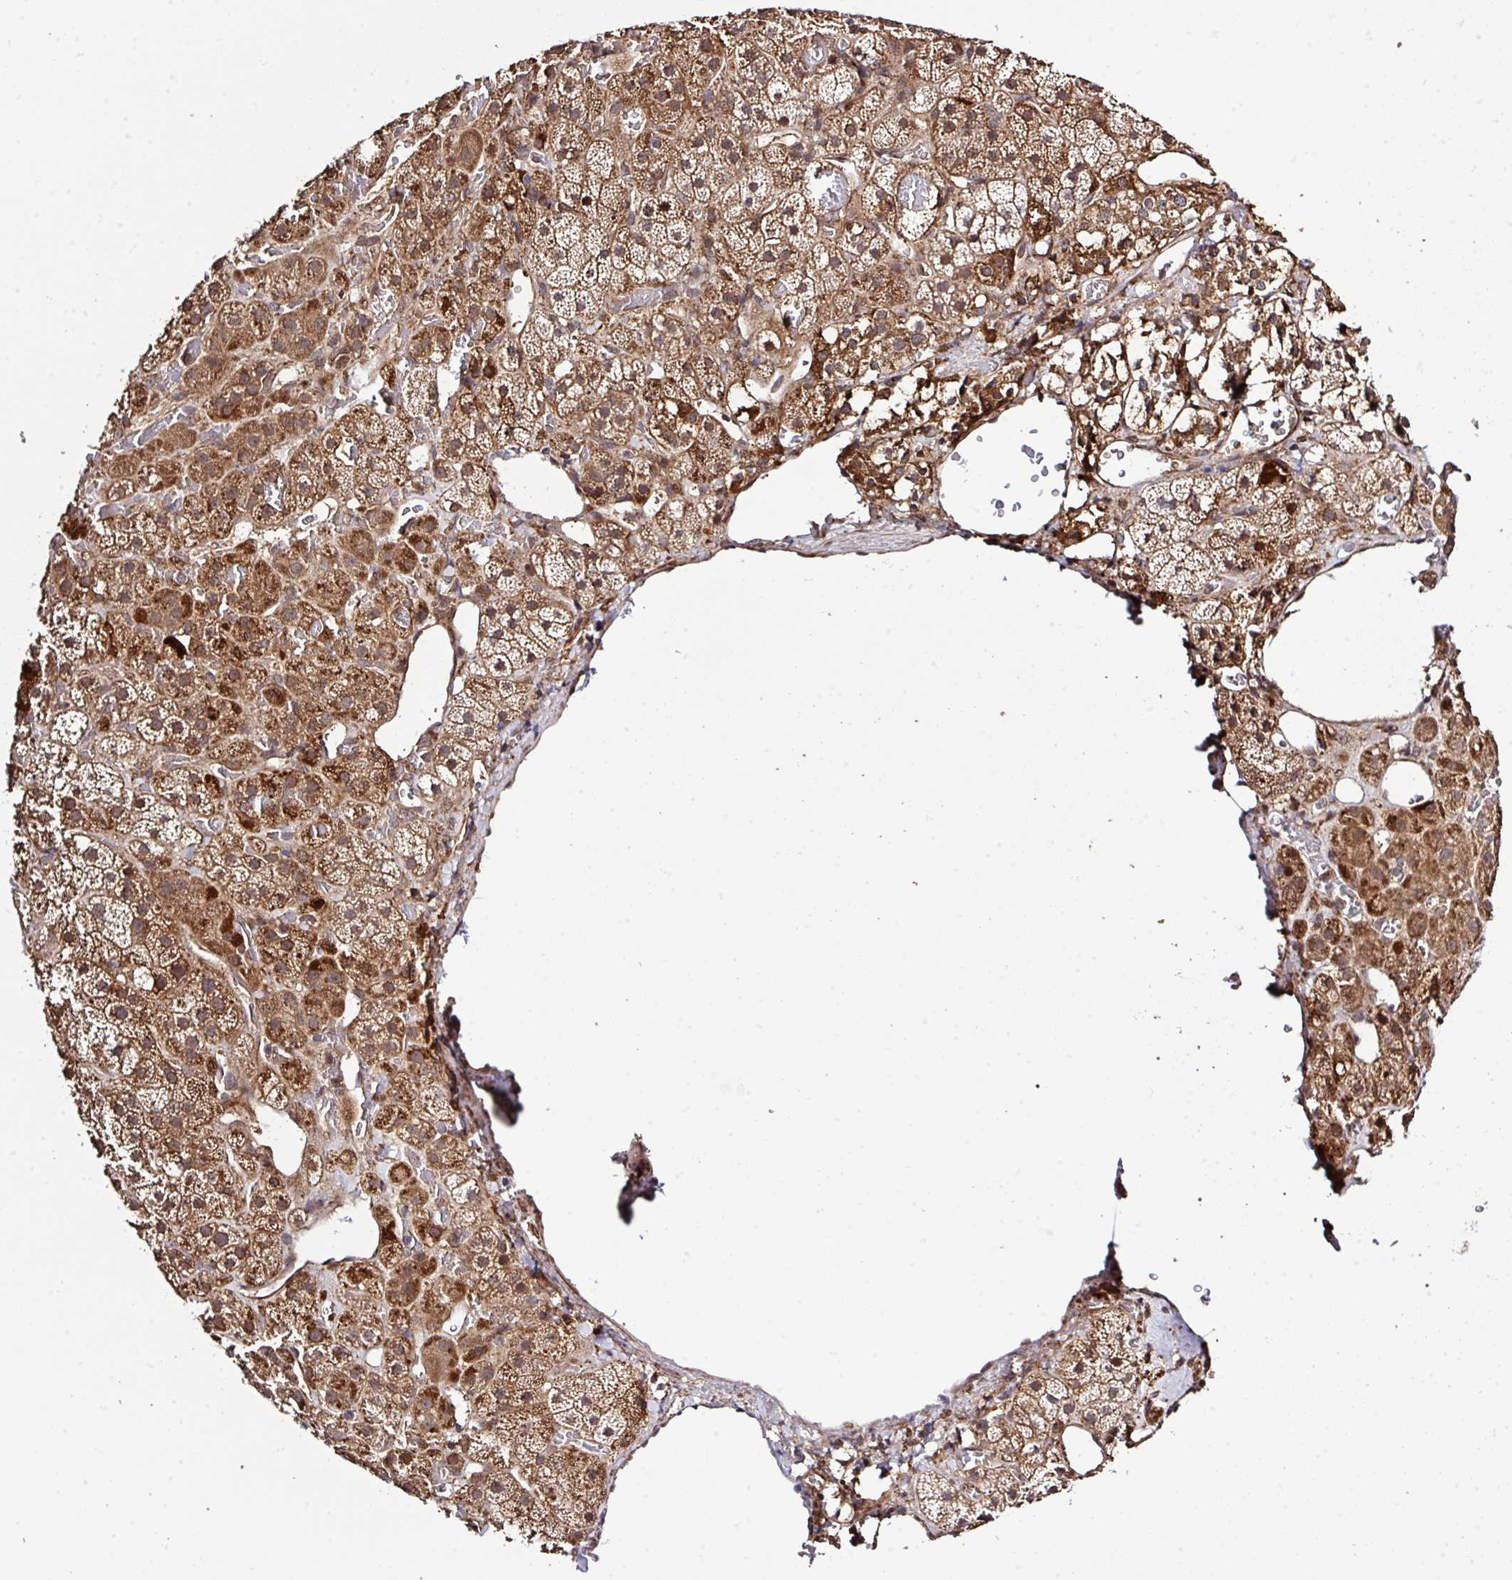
{"staining": {"intensity": "moderate", "quantity": ">75%", "location": "cytoplasmic/membranous"}, "tissue": "adrenal gland", "cell_type": "Glandular cells", "image_type": "normal", "snomed": [{"axis": "morphology", "description": "Normal tissue, NOS"}, {"axis": "topography", "description": "Adrenal gland"}], "caption": "Adrenal gland stained with DAB (3,3'-diaminobenzidine) IHC exhibits medium levels of moderate cytoplasmic/membranous positivity in about >75% of glandular cells. (IHC, brightfield microscopy, high magnification).", "gene": "ARPIN", "patient": {"sex": "male", "age": 57}}